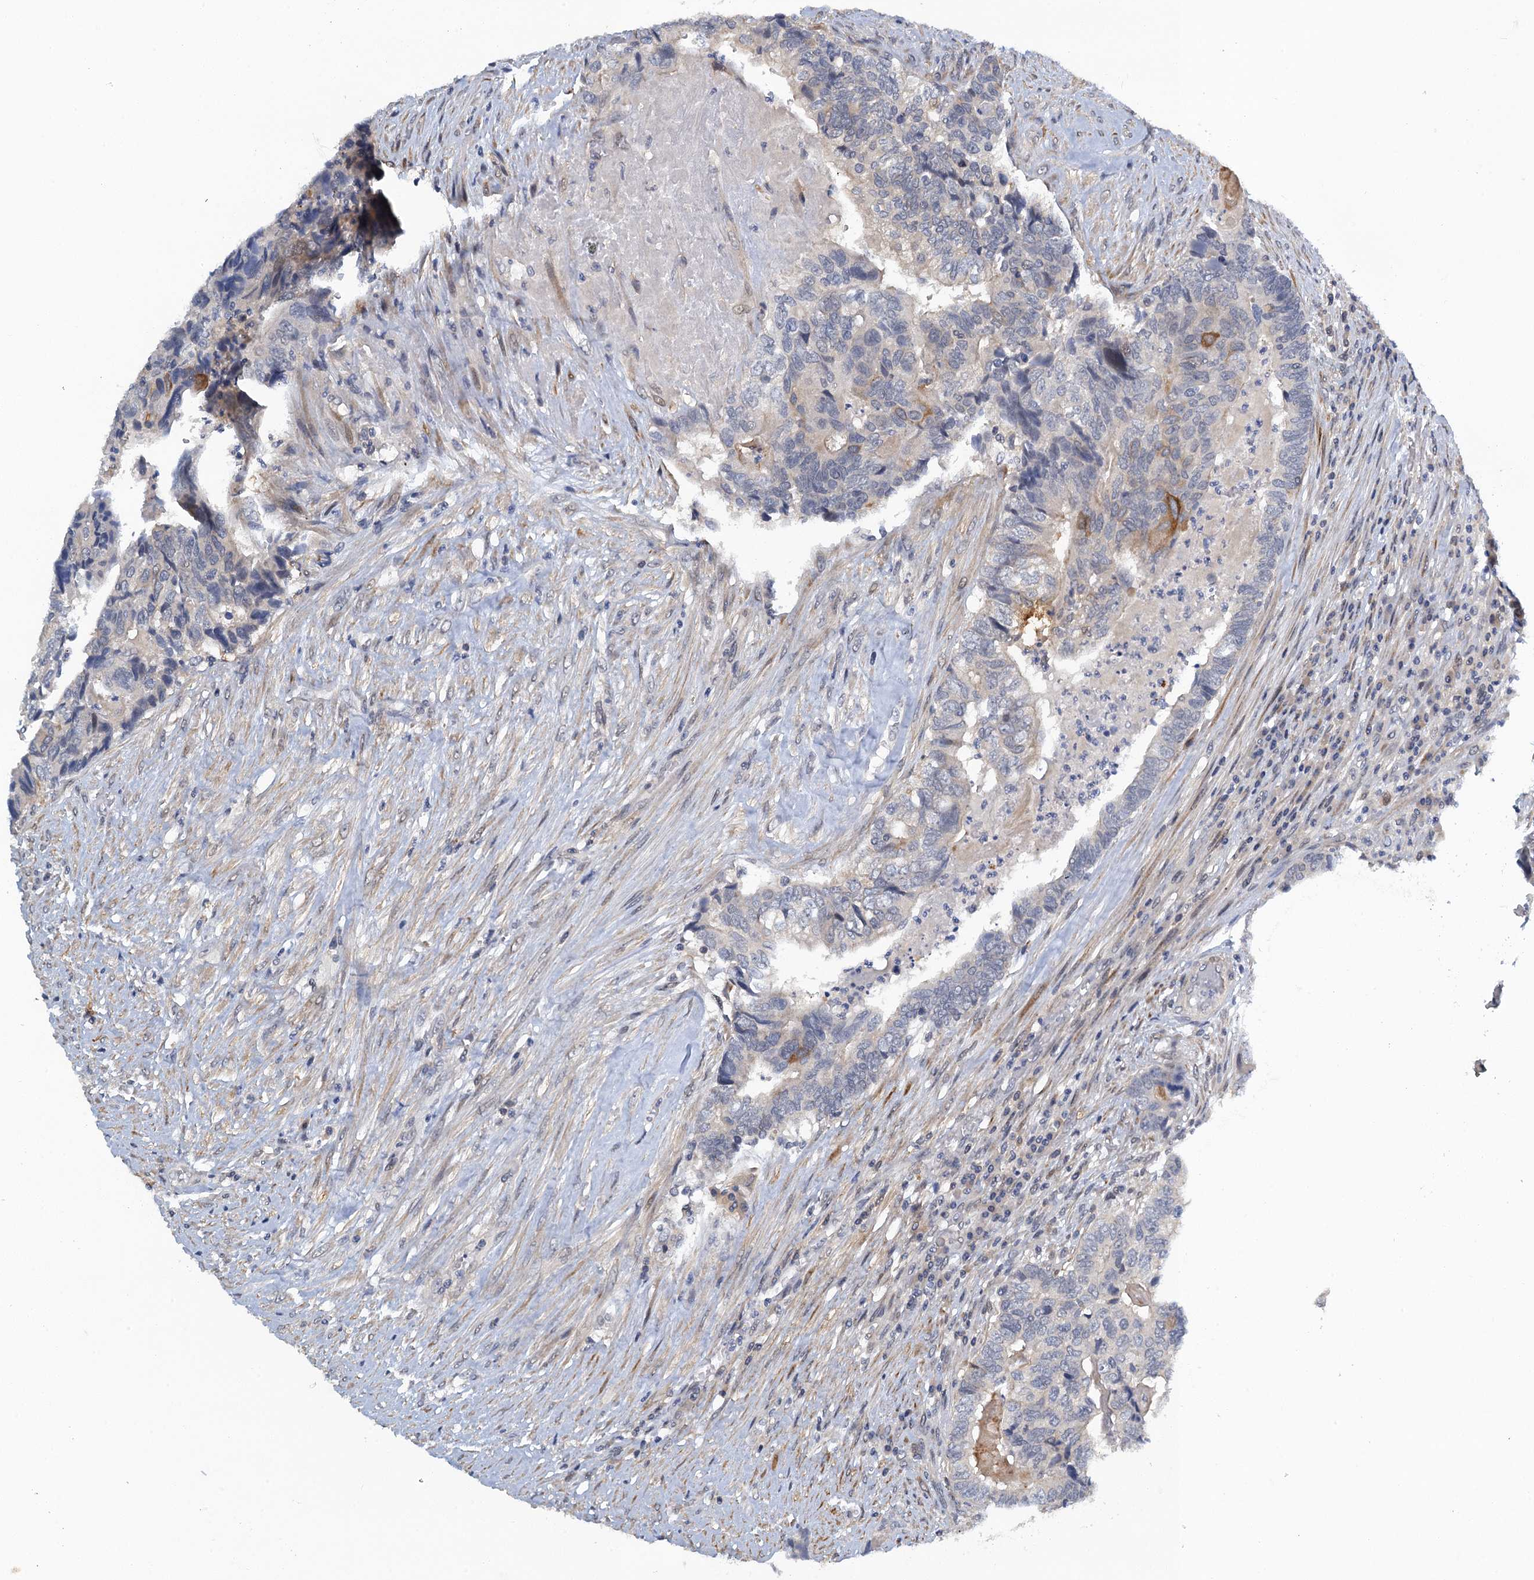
{"staining": {"intensity": "negative", "quantity": "none", "location": "none"}, "tissue": "colorectal cancer", "cell_type": "Tumor cells", "image_type": "cancer", "snomed": [{"axis": "morphology", "description": "Adenocarcinoma, NOS"}, {"axis": "topography", "description": "Colon"}], "caption": "Immunohistochemistry of human colorectal adenocarcinoma reveals no staining in tumor cells. (DAB IHC with hematoxylin counter stain).", "gene": "MRFAP1", "patient": {"sex": "female", "age": 67}}